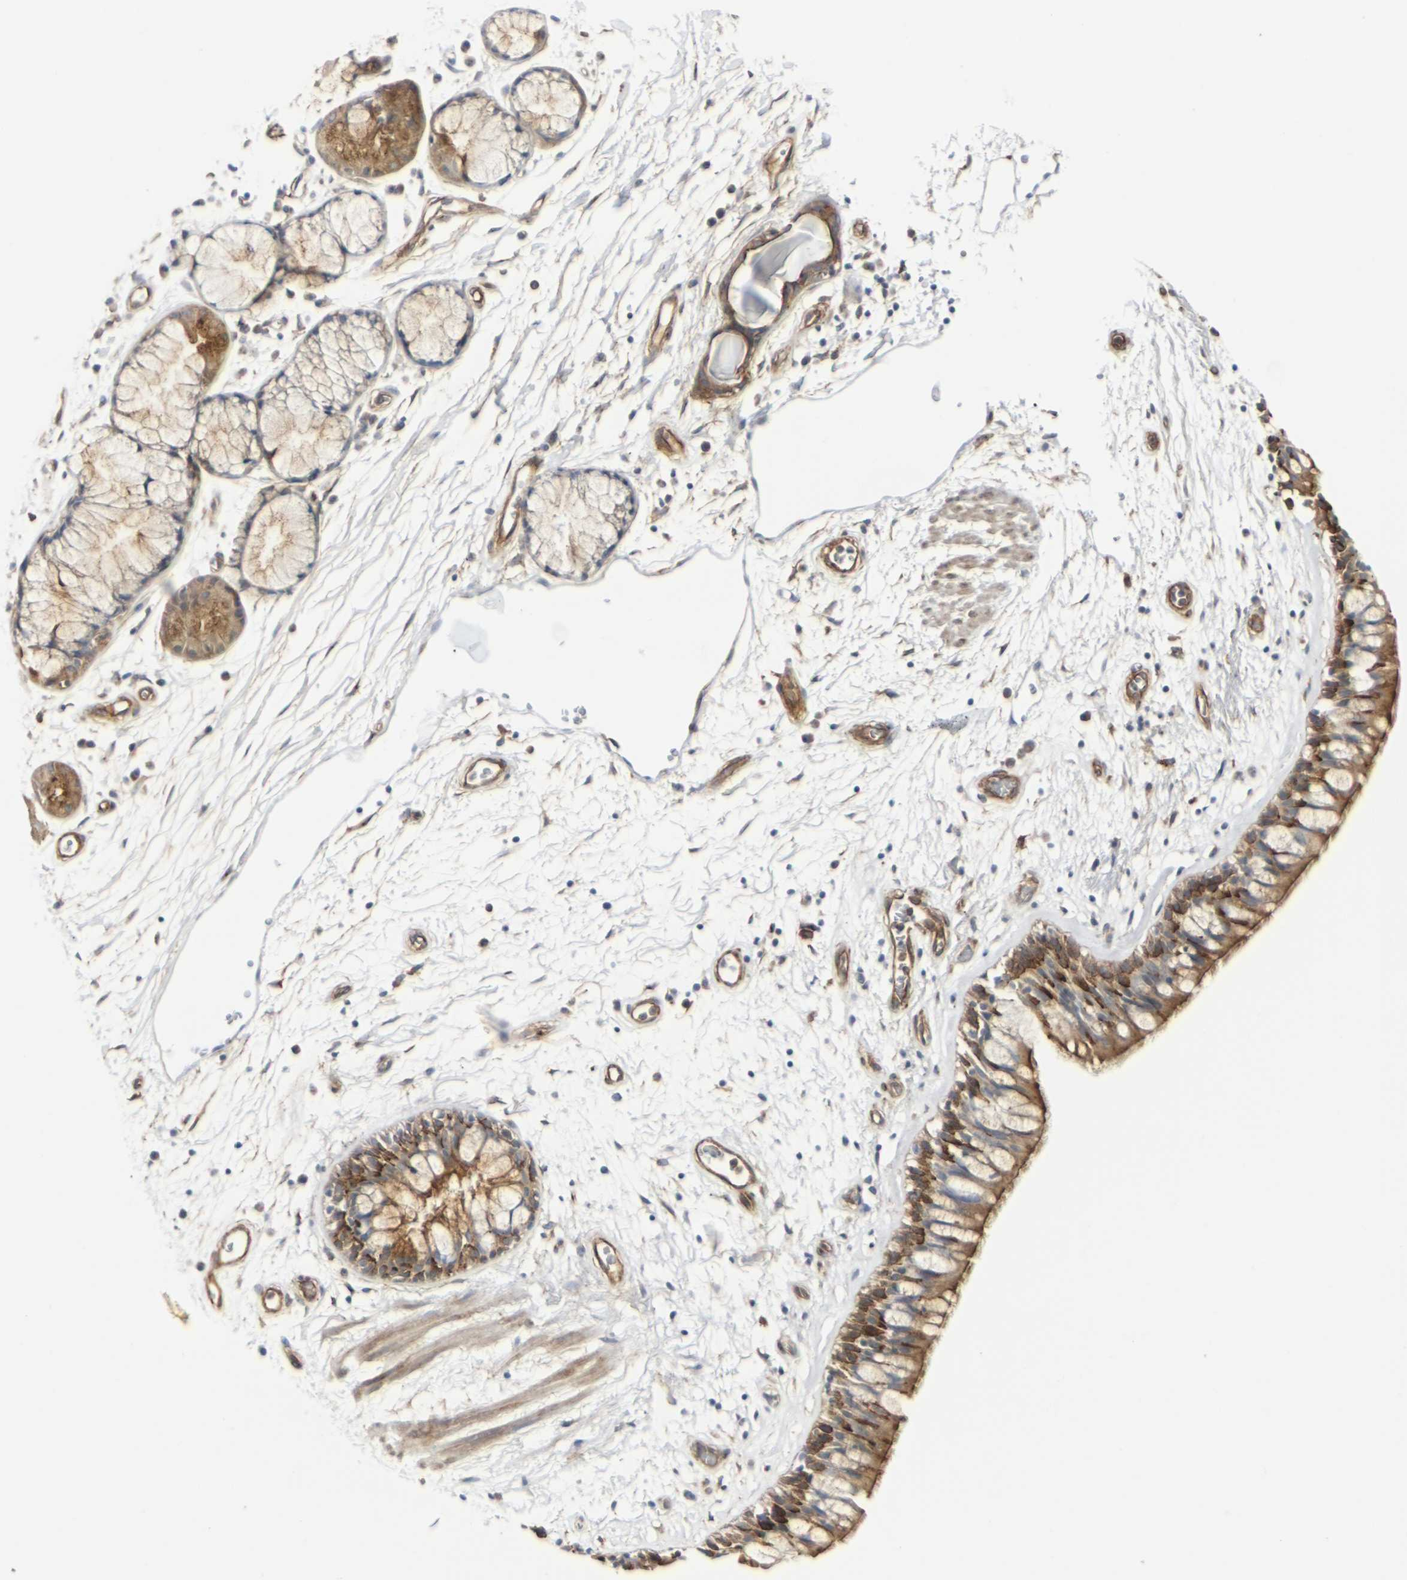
{"staining": {"intensity": "moderate", "quantity": ">75%", "location": "cytoplasmic/membranous"}, "tissue": "bronchus", "cell_type": "Respiratory epithelial cells", "image_type": "normal", "snomed": [{"axis": "morphology", "description": "Normal tissue, NOS"}, {"axis": "morphology", "description": "Adenocarcinoma, NOS"}, {"axis": "topography", "description": "Bronchus"}, {"axis": "topography", "description": "Lung"}], "caption": "Normal bronchus displays moderate cytoplasmic/membranous positivity in about >75% of respiratory epithelial cells, visualized by immunohistochemistry.", "gene": "MYOF", "patient": {"sex": "female", "age": 54}}